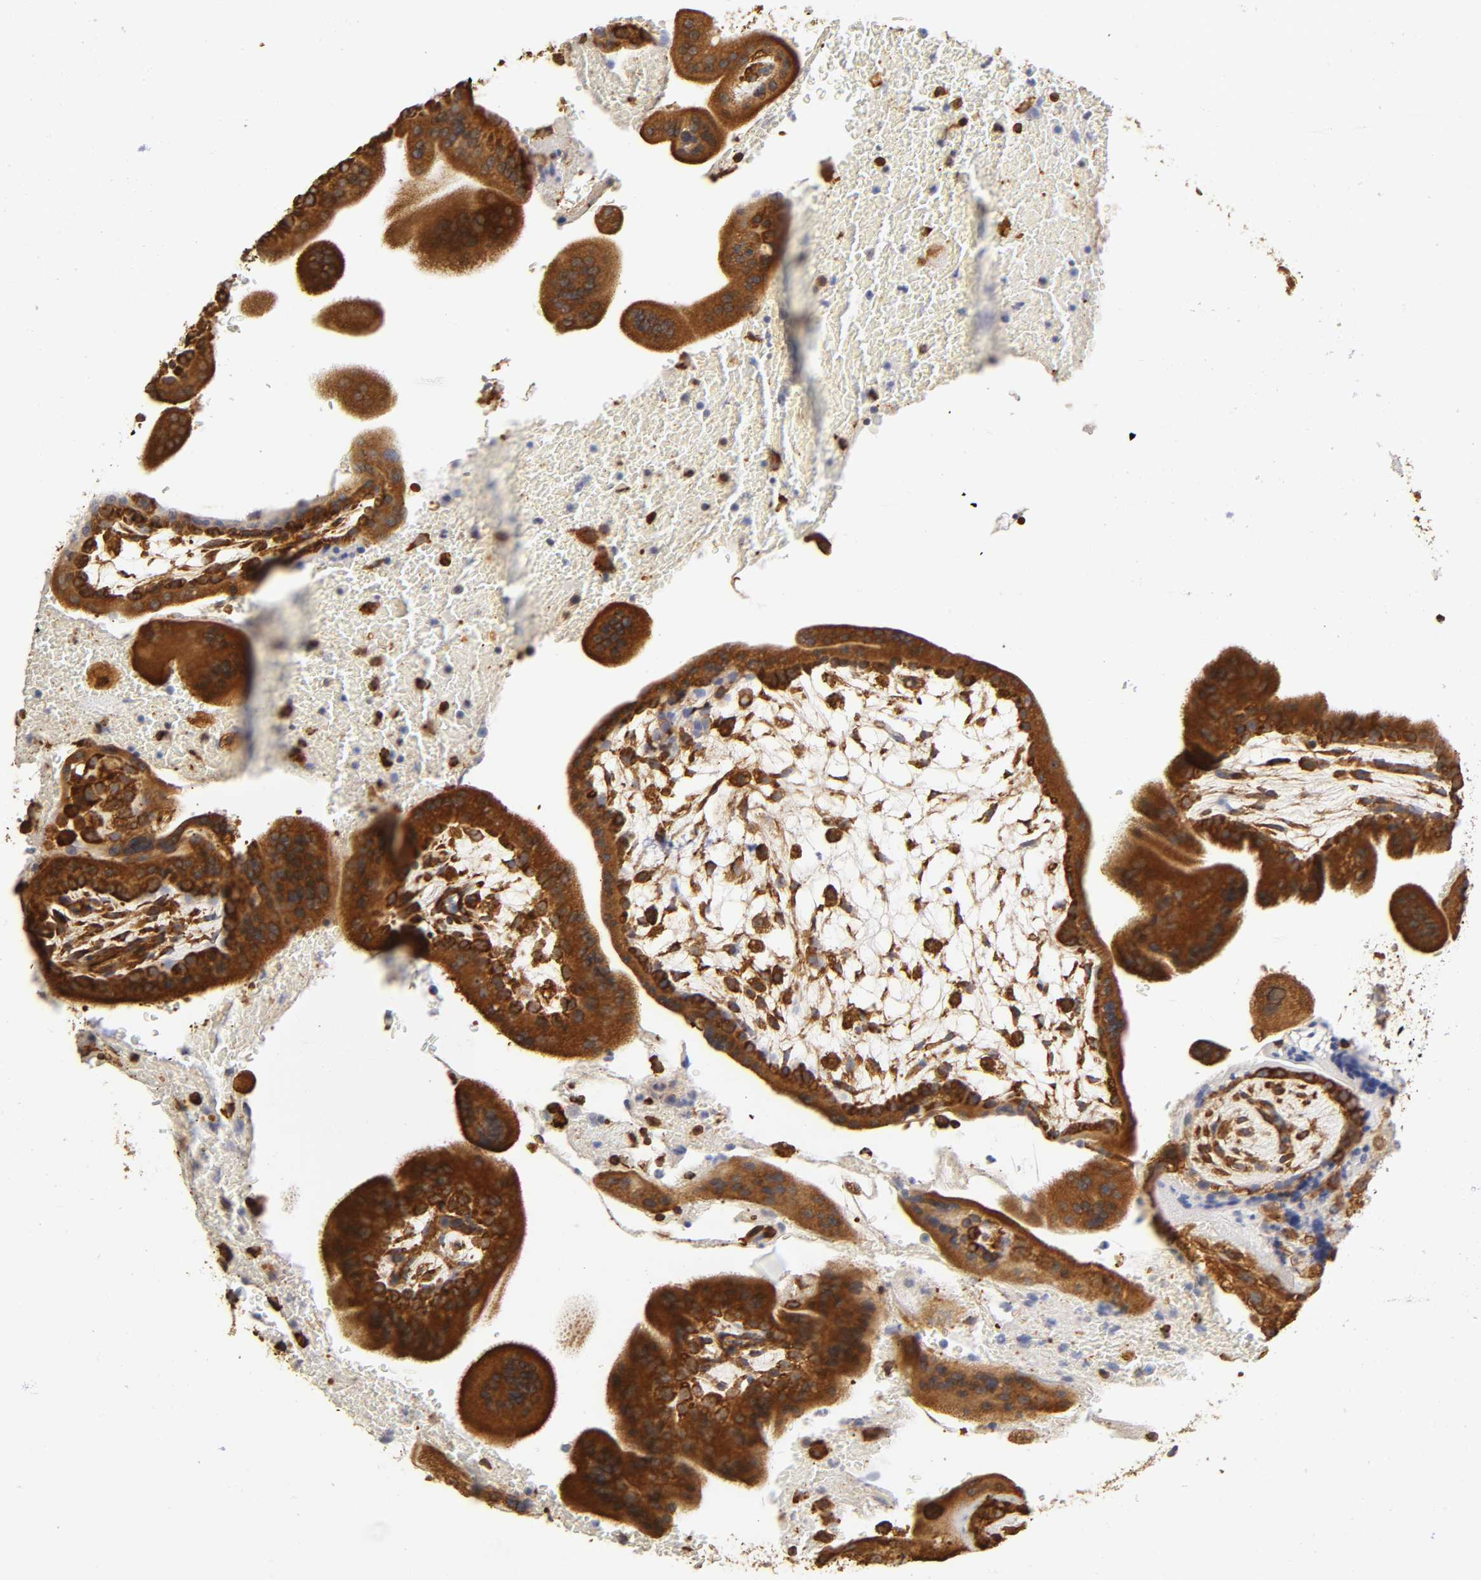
{"staining": {"intensity": "strong", "quantity": ">75%", "location": "cytoplasmic/membranous"}, "tissue": "placenta", "cell_type": "Decidual cells", "image_type": "normal", "snomed": [{"axis": "morphology", "description": "Normal tissue, NOS"}, {"axis": "topography", "description": "Placenta"}], "caption": "Immunohistochemistry (IHC) staining of unremarkable placenta, which demonstrates high levels of strong cytoplasmic/membranous staining in about >75% of decidual cells indicating strong cytoplasmic/membranous protein expression. The staining was performed using DAB (brown) for protein detection and nuclei were counterstained in hematoxylin (blue).", "gene": "RPL14", "patient": {"sex": "female", "age": 35}}